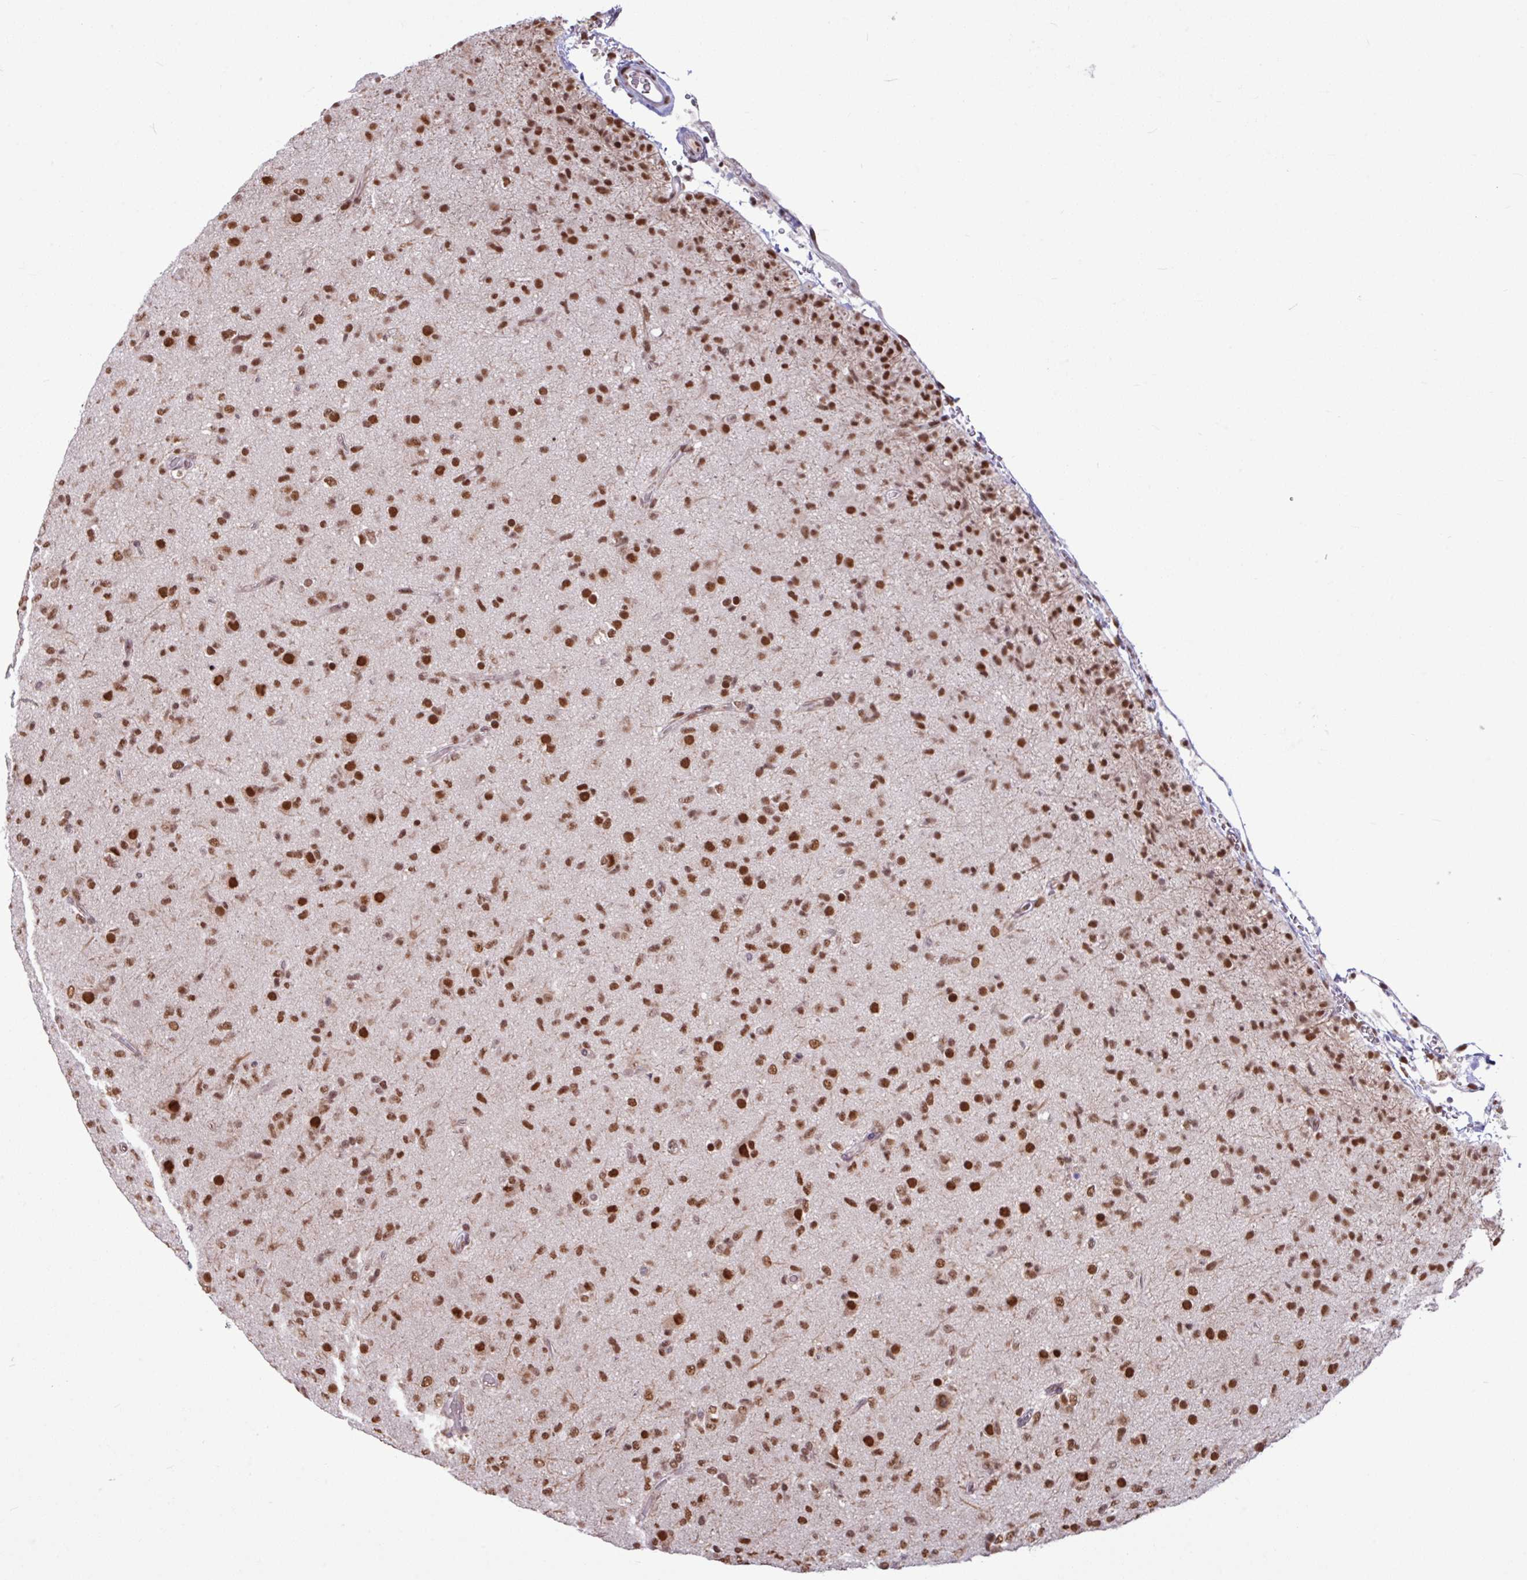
{"staining": {"intensity": "strong", "quantity": ">75%", "location": "nuclear"}, "tissue": "glioma", "cell_type": "Tumor cells", "image_type": "cancer", "snomed": [{"axis": "morphology", "description": "Glioma, malignant, Low grade"}, {"axis": "topography", "description": "Brain"}], "caption": "Approximately >75% of tumor cells in glioma show strong nuclear protein positivity as visualized by brown immunohistochemical staining.", "gene": "TDG", "patient": {"sex": "male", "age": 65}}